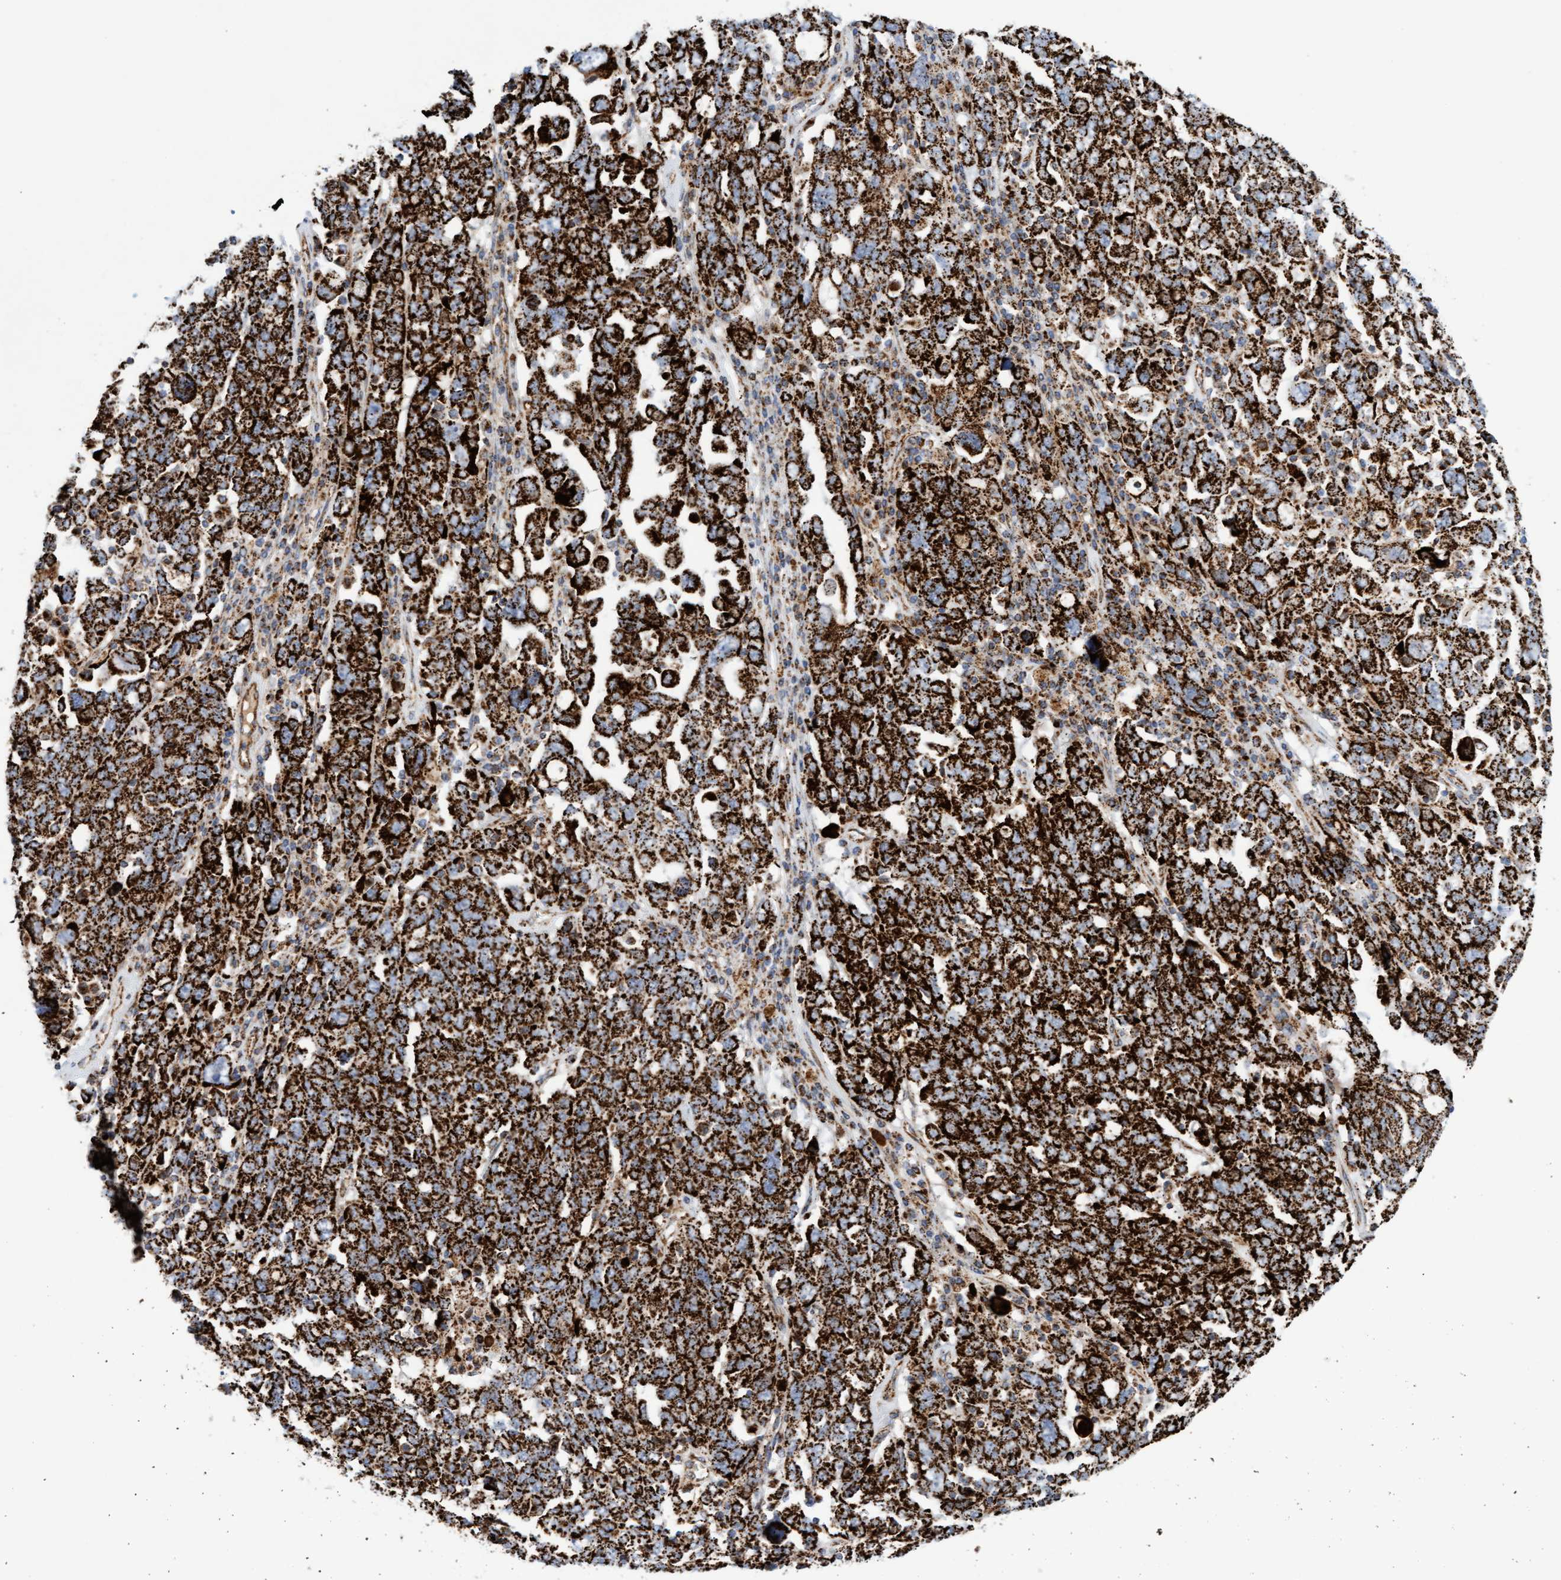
{"staining": {"intensity": "strong", "quantity": ">75%", "location": "cytoplasmic/membranous"}, "tissue": "ovarian cancer", "cell_type": "Tumor cells", "image_type": "cancer", "snomed": [{"axis": "morphology", "description": "Carcinoma, endometroid"}, {"axis": "topography", "description": "Ovary"}], "caption": "Immunohistochemistry (IHC) of human ovarian cancer shows high levels of strong cytoplasmic/membranous expression in about >75% of tumor cells.", "gene": "GGTA1", "patient": {"sex": "female", "age": 62}}